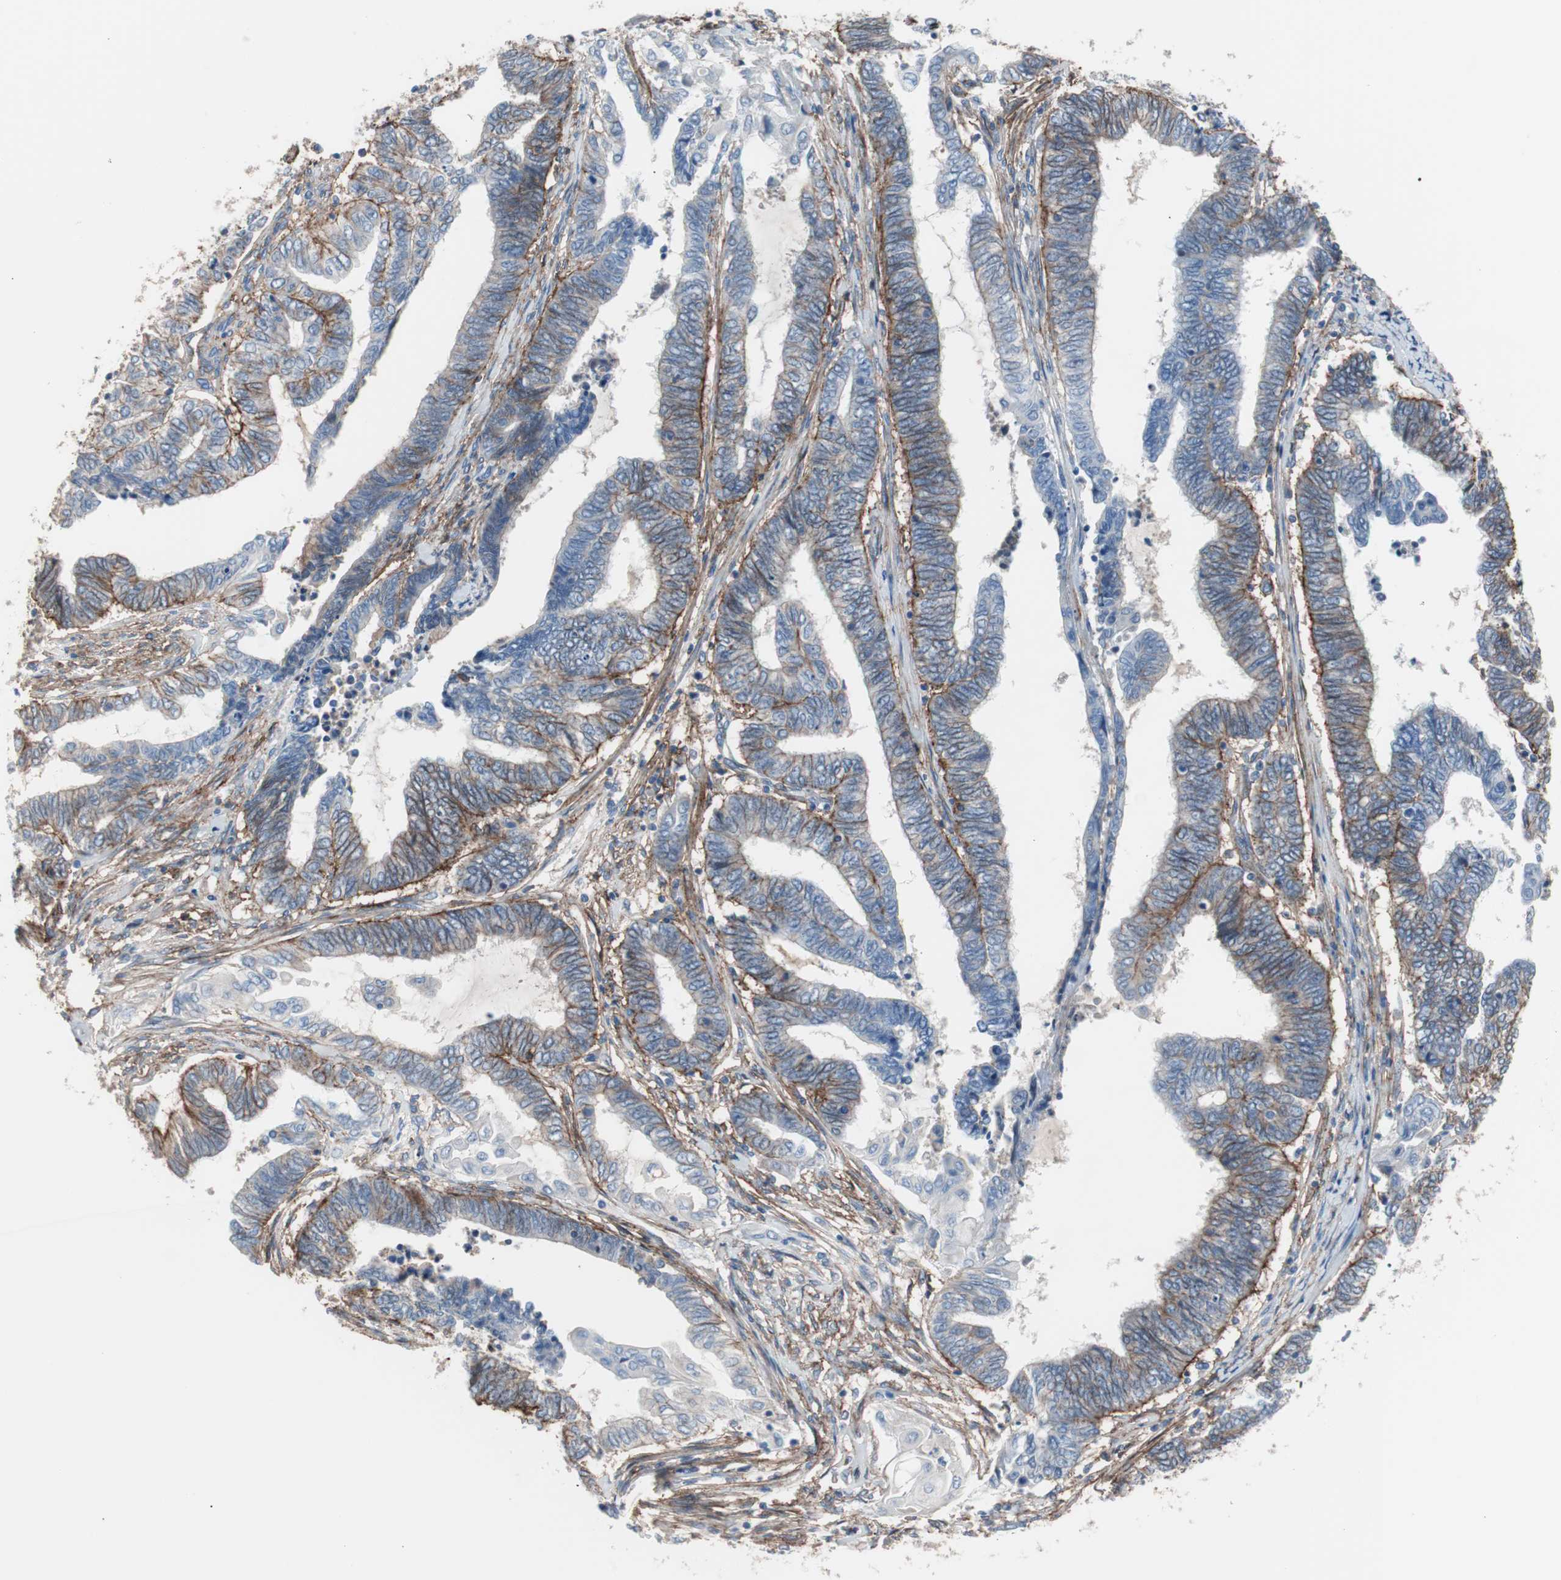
{"staining": {"intensity": "moderate", "quantity": "25%-75%", "location": "cytoplasmic/membranous"}, "tissue": "endometrial cancer", "cell_type": "Tumor cells", "image_type": "cancer", "snomed": [{"axis": "morphology", "description": "Adenocarcinoma, NOS"}, {"axis": "topography", "description": "Uterus"}, {"axis": "topography", "description": "Endometrium"}], "caption": "Protein expression analysis of human endometrial cancer reveals moderate cytoplasmic/membranous expression in approximately 25%-75% of tumor cells.", "gene": "CD81", "patient": {"sex": "female", "age": 70}}